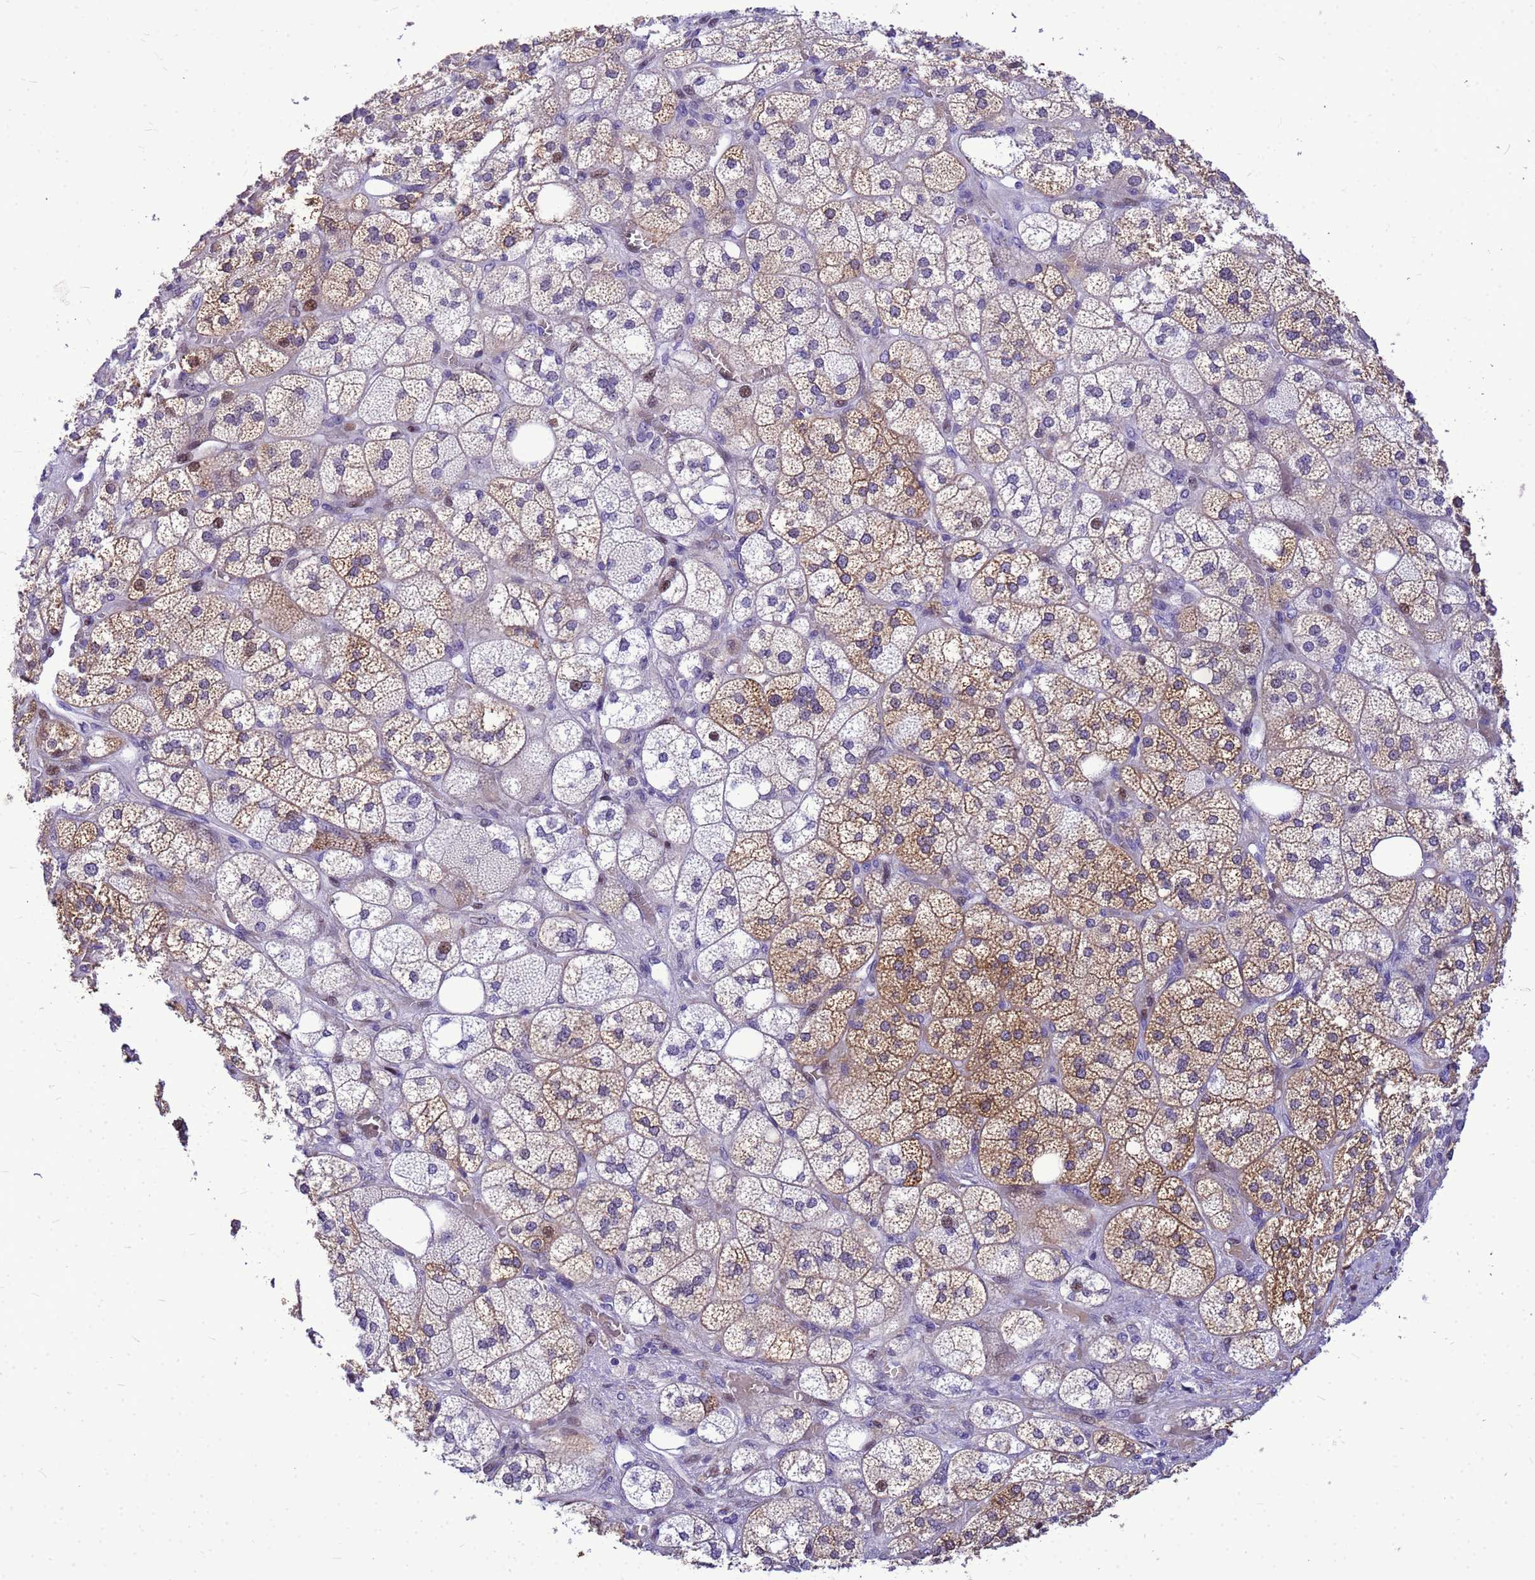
{"staining": {"intensity": "strong", "quantity": "25%-75%", "location": "cytoplasmic/membranous,nuclear"}, "tissue": "adrenal gland", "cell_type": "Glandular cells", "image_type": "normal", "snomed": [{"axis": "morphology", "description": "Normal tissue, NOS"}, {"axis": "topography", "description": "Adrenal gland"}], "caption": "Immunohistochemical staining of unremarkable adrenal gland demonstrates high levels of strong cytoplasmic/membranous,nuclear positivity in approximately 25%-75% of glandular cells.", "gene": "ADAMTS7", "patient": {"sex": "male", "age": 61}}